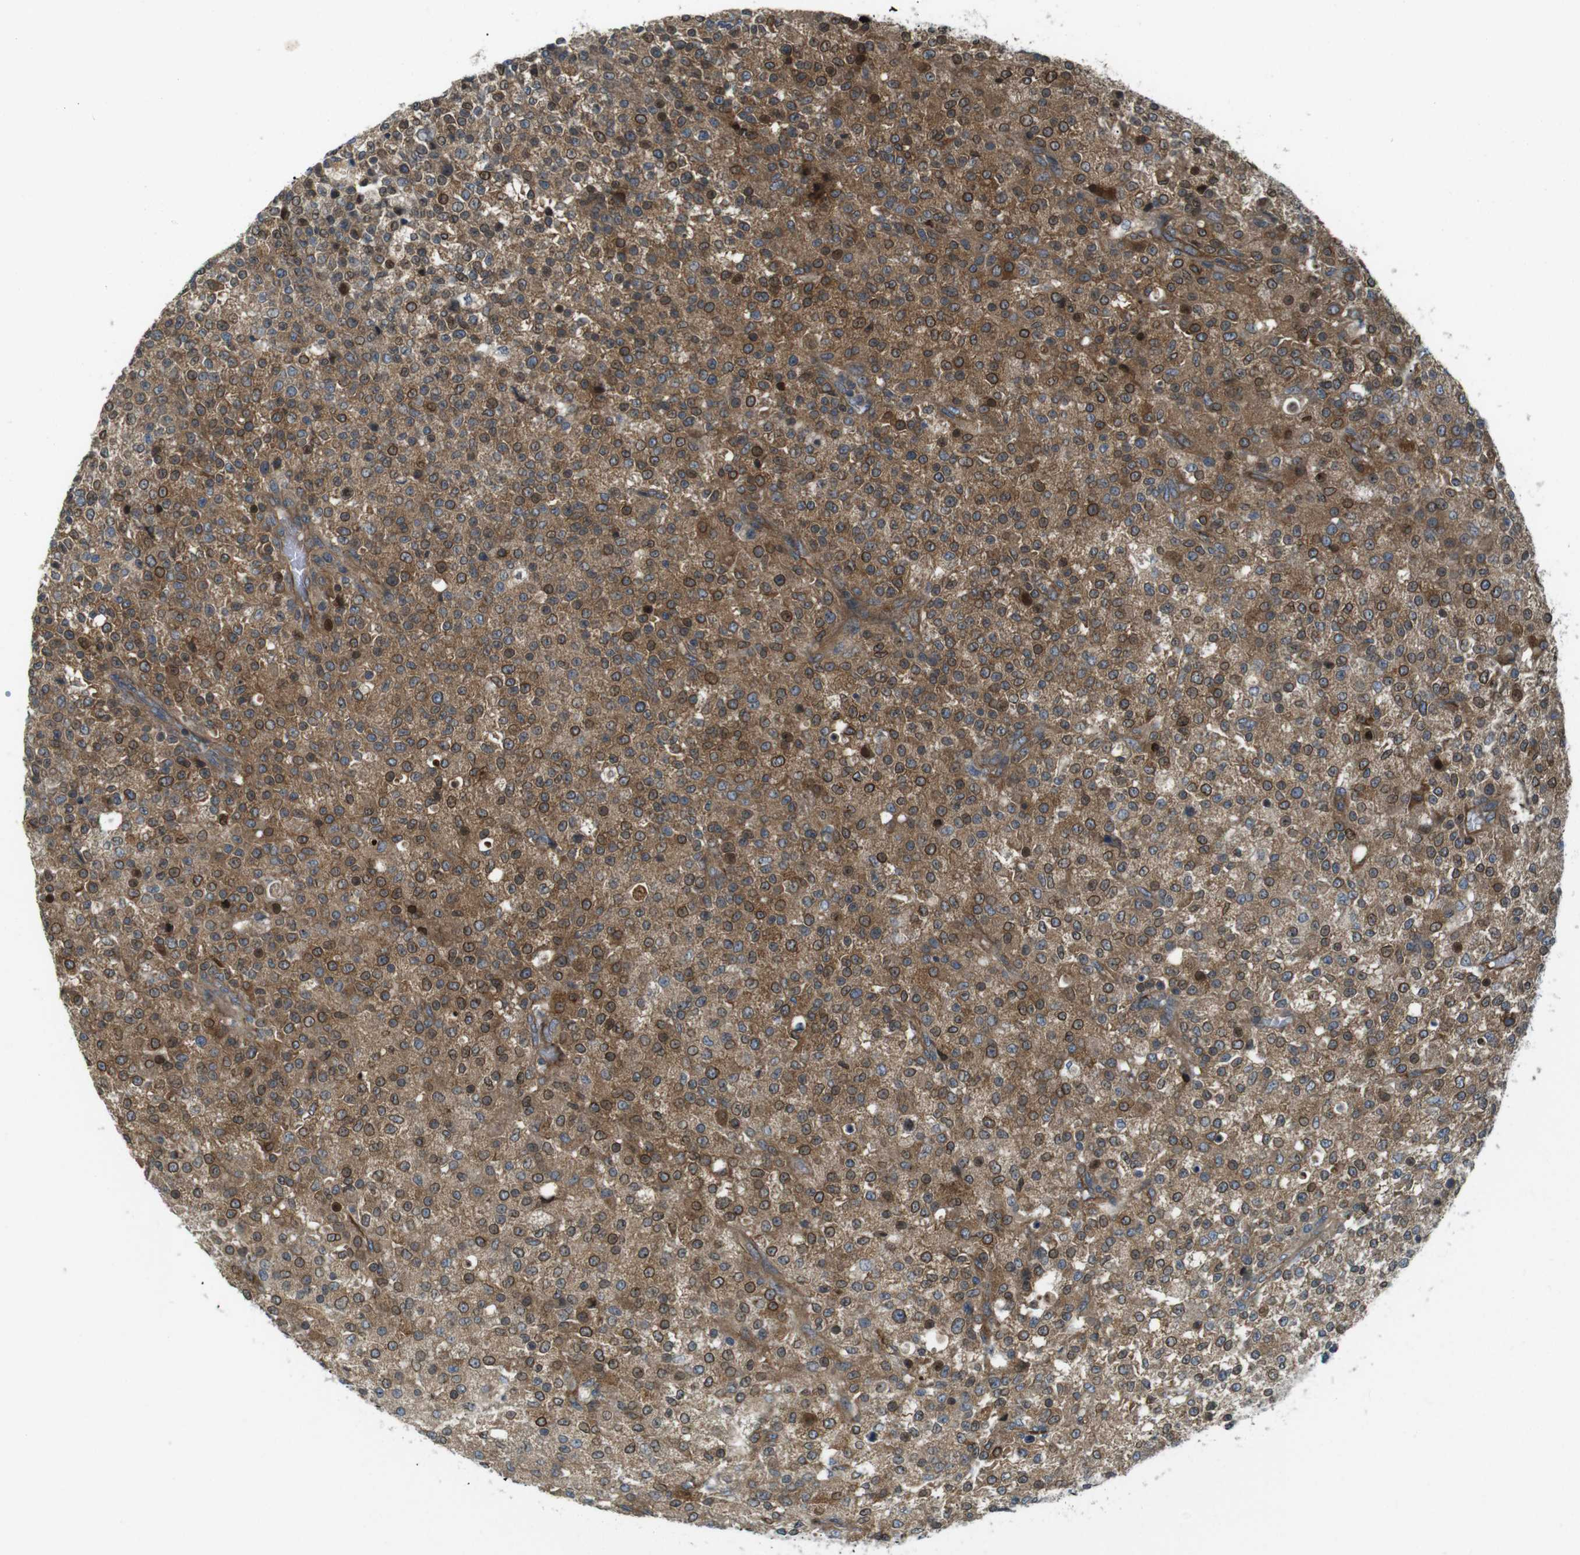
{"staining": {"intensity": "moderate", "quantity": ">75%", "location": "cytoplasmic/membranous,nuclear"}, "tissue": "testis cancer", "cell_type": "Tumor cells", "image_type": "cancer", "snomed": [{"axis": "morphology", "description": "Seminoma, NOS"}, {"axis": "topography", "description": "Testis"}], "caption": "Human testis cancer (seminoma) stained with a protein marker exhibits moderate staining in tumor cells.", "gene": "TSC1", "patient": {"sex": "male", "age": 59}}